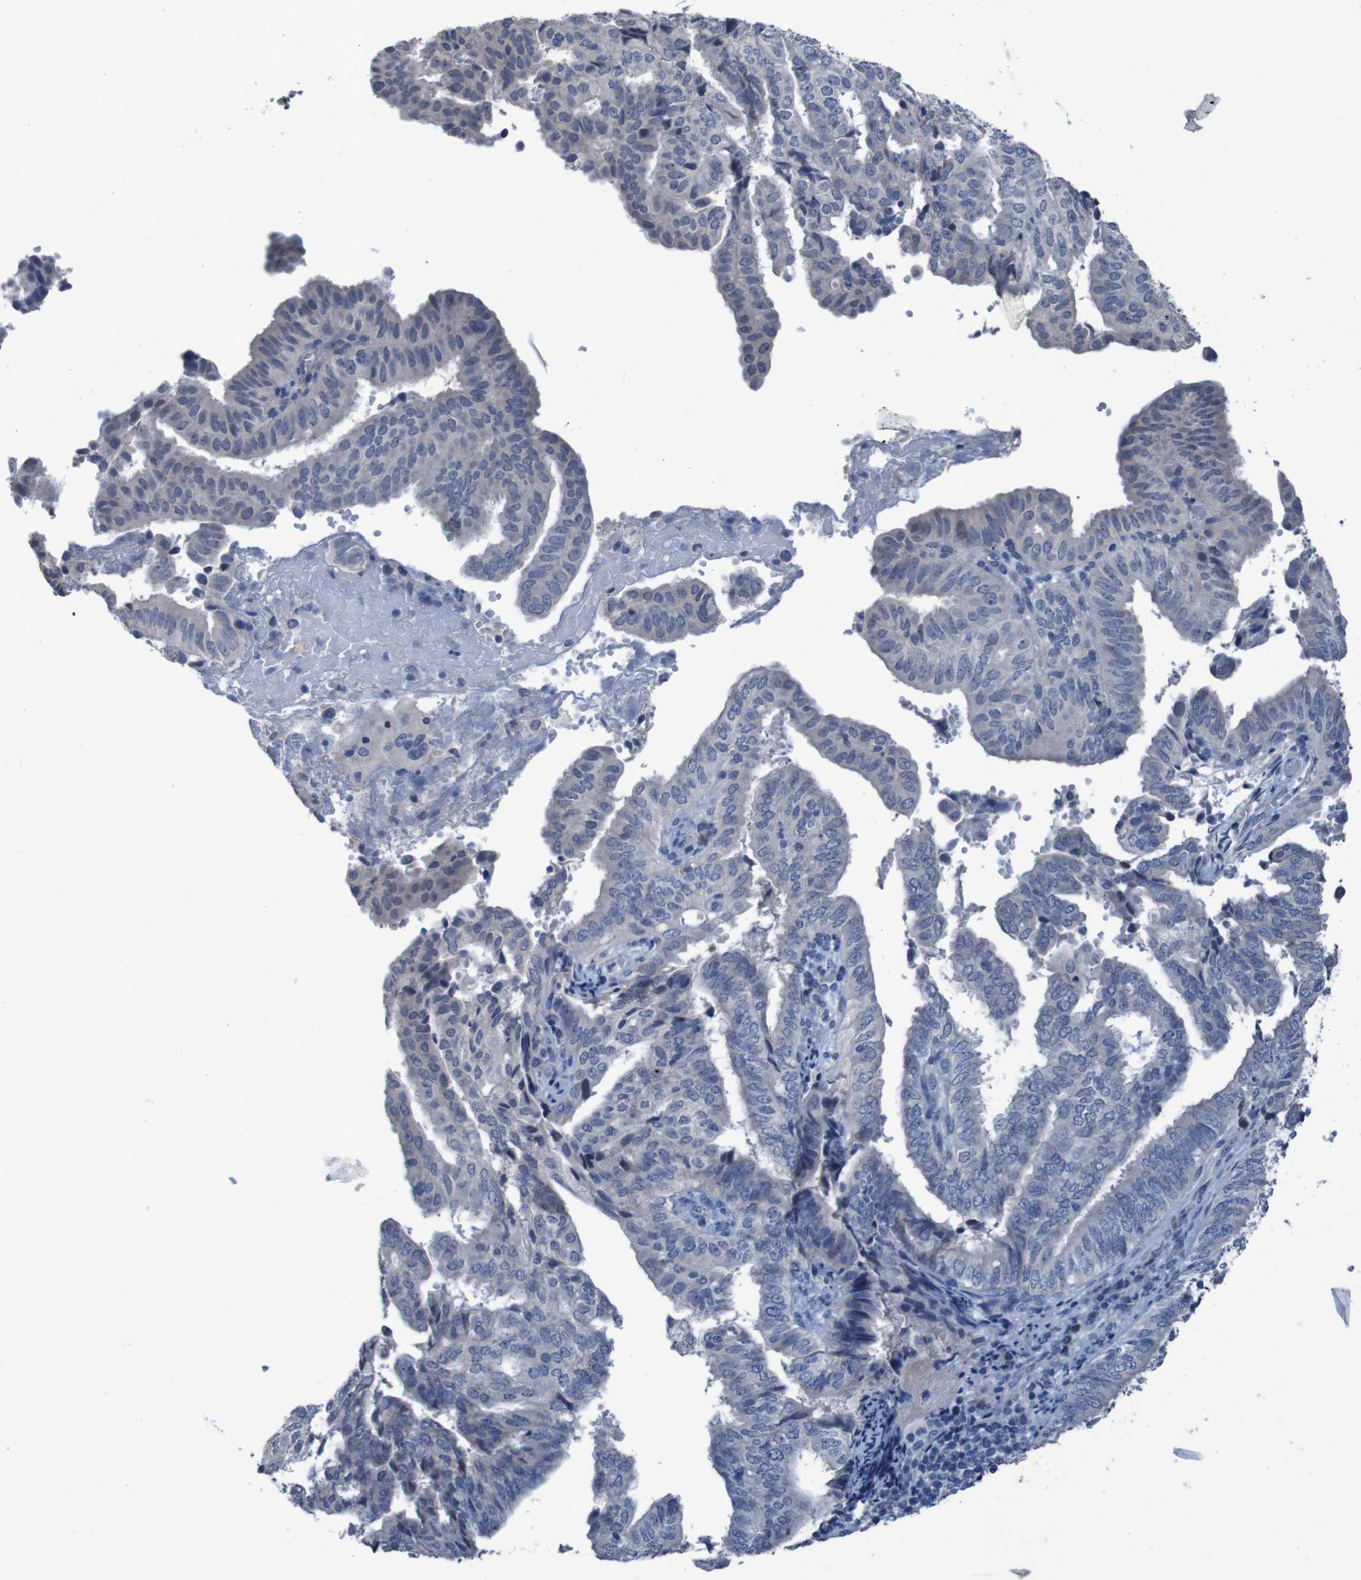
{"staining": {"intensity": "negative", "quantity": "none", "location": "none"}, "tissue": "endometrial cancer", "cell_type": "Tumor cells", "image_type": "cancer", "snomed": [{"axis": "morphology", "description": "Adenocarcinoma, NOS"}, {"axis": "topography", "description": "Endometrium"}], "caption": "High magnification brightfield microscopy of endometrial cancer stained with DAB (3,3'-diaminobenzidine) (brown) and counterstained with hematoxylin (blue): tumor cells show no significant staining. (DAB immunohistochemistry with hematoxylin counter stain).", "gene": "CLDN18", "patient": {"sex": "female", "age": 58}}